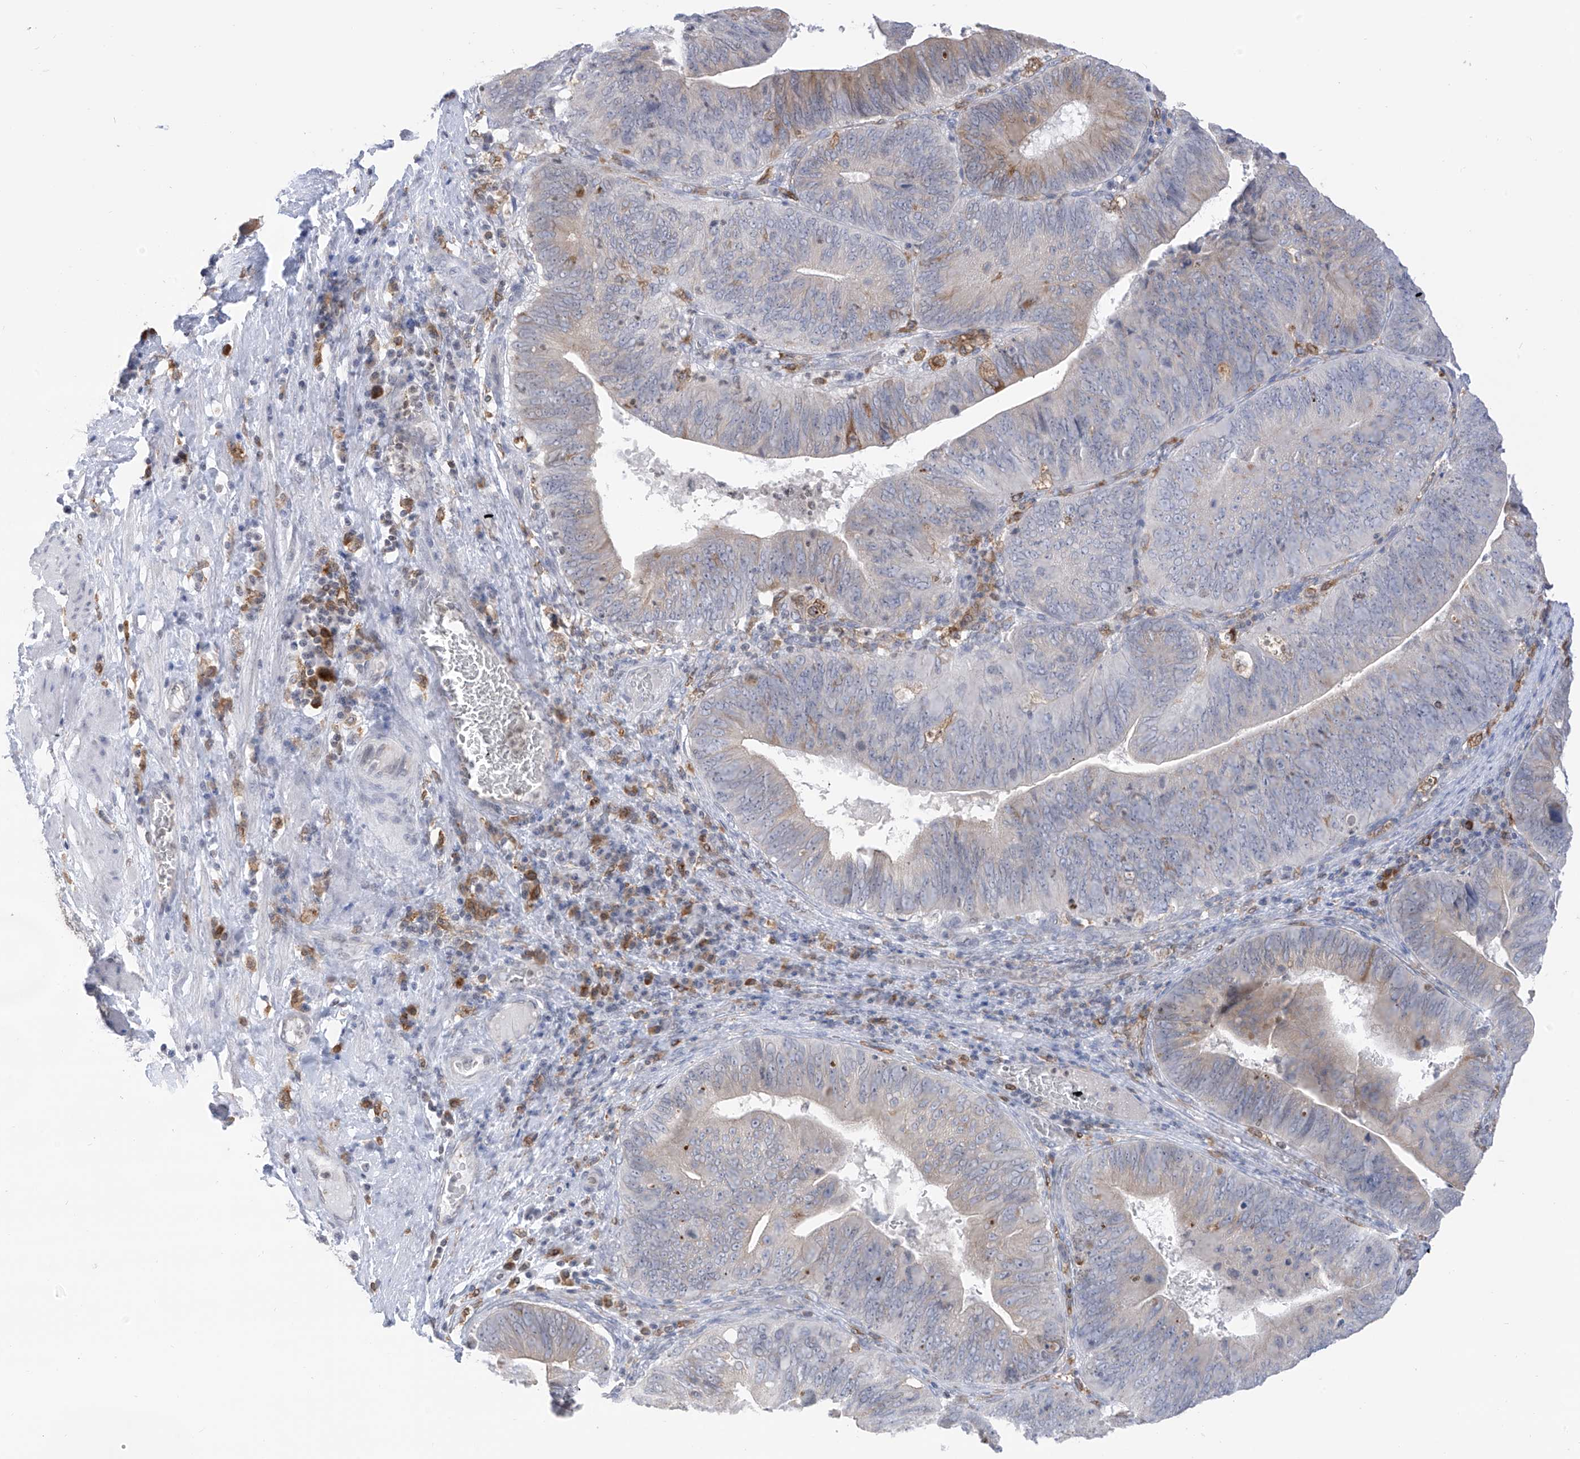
{"staining": {"intensity": "weak", "quantity": "25%-75%", "location": "cytoplasmic/membranous"}, "tissue": "pancreatic cancer", "cell_type": "Tumor cells", "image_type": "cancer", "snomed": [{"axis": "morphology", "description": "Adenocarcinoma, NOS"}, {"axis": "topography", "description": "Pancreas"}], "caption": "Immunohistochemical staining of human pancreatic adenocarcinoma demonstrates weak cytoplasmic/membranous protein expression in approximately 25%-75% of tumor cells.", "gene": "TBXAS1", "patient": {"sex": "male", "age": 63}}